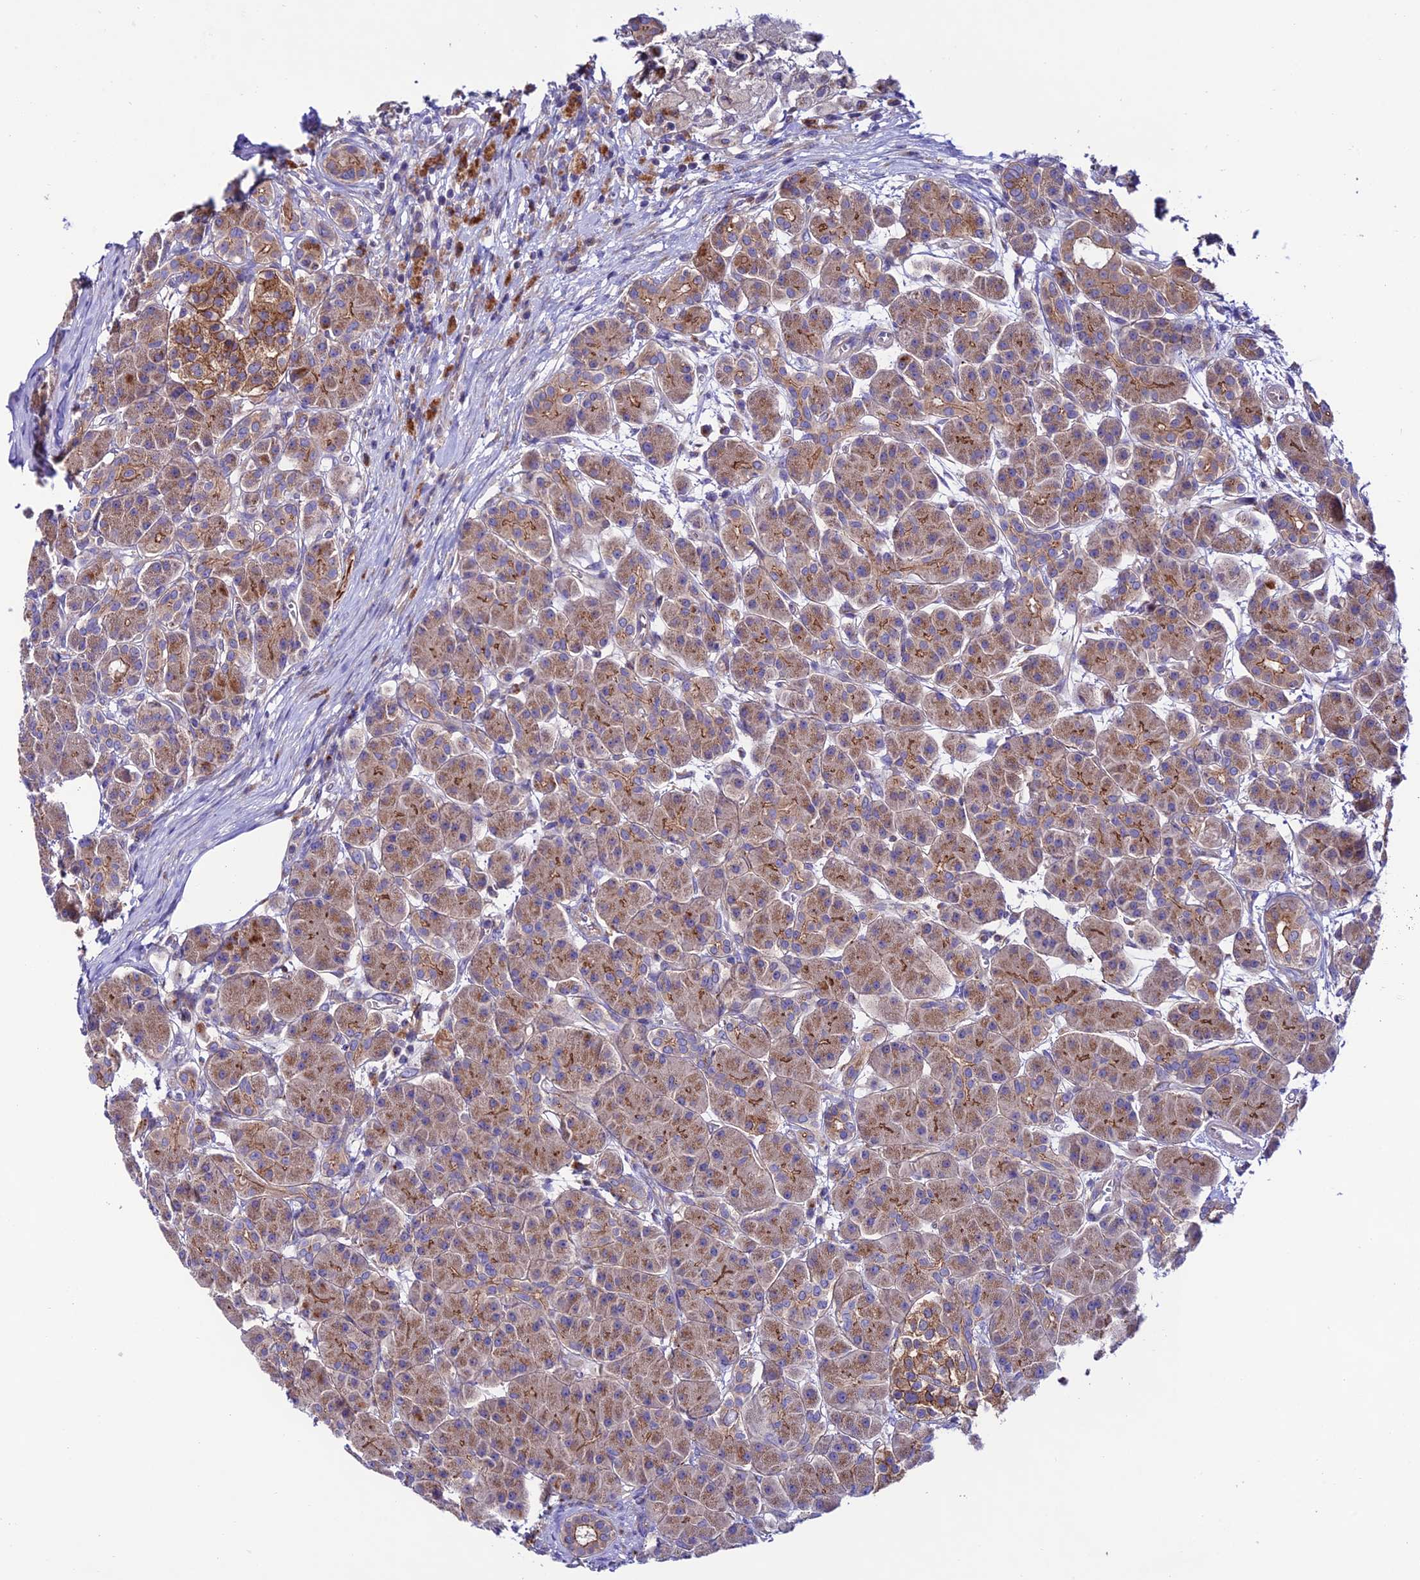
{"staining": {"intensity": "strong", "quantity": ">75%", "location": "cytoplasmic/membranous"}, "tissue": "pancreas", "cell_type": "Exocrine glandular cells", "image_type": "normal", "snomed": [{"axis": "morphology", "description": "Normal tissue, NOS"}, {"axis": "topography", "description": "Pancreas"}], "caption": "Benign pancreas was stained to show a protein in brown. There is high levels of strong cytoplasmic/membranous positivity in about >75% of exocrine glandular cells. The staining is performed using DAB (3,3'-diaminobenzidine) brown chromogen to label protein expression. The nuclei are counter-stained blue using hematoxylin.", "gene": "LACTB2", "patient": {"sex": "male", "age": 63}}